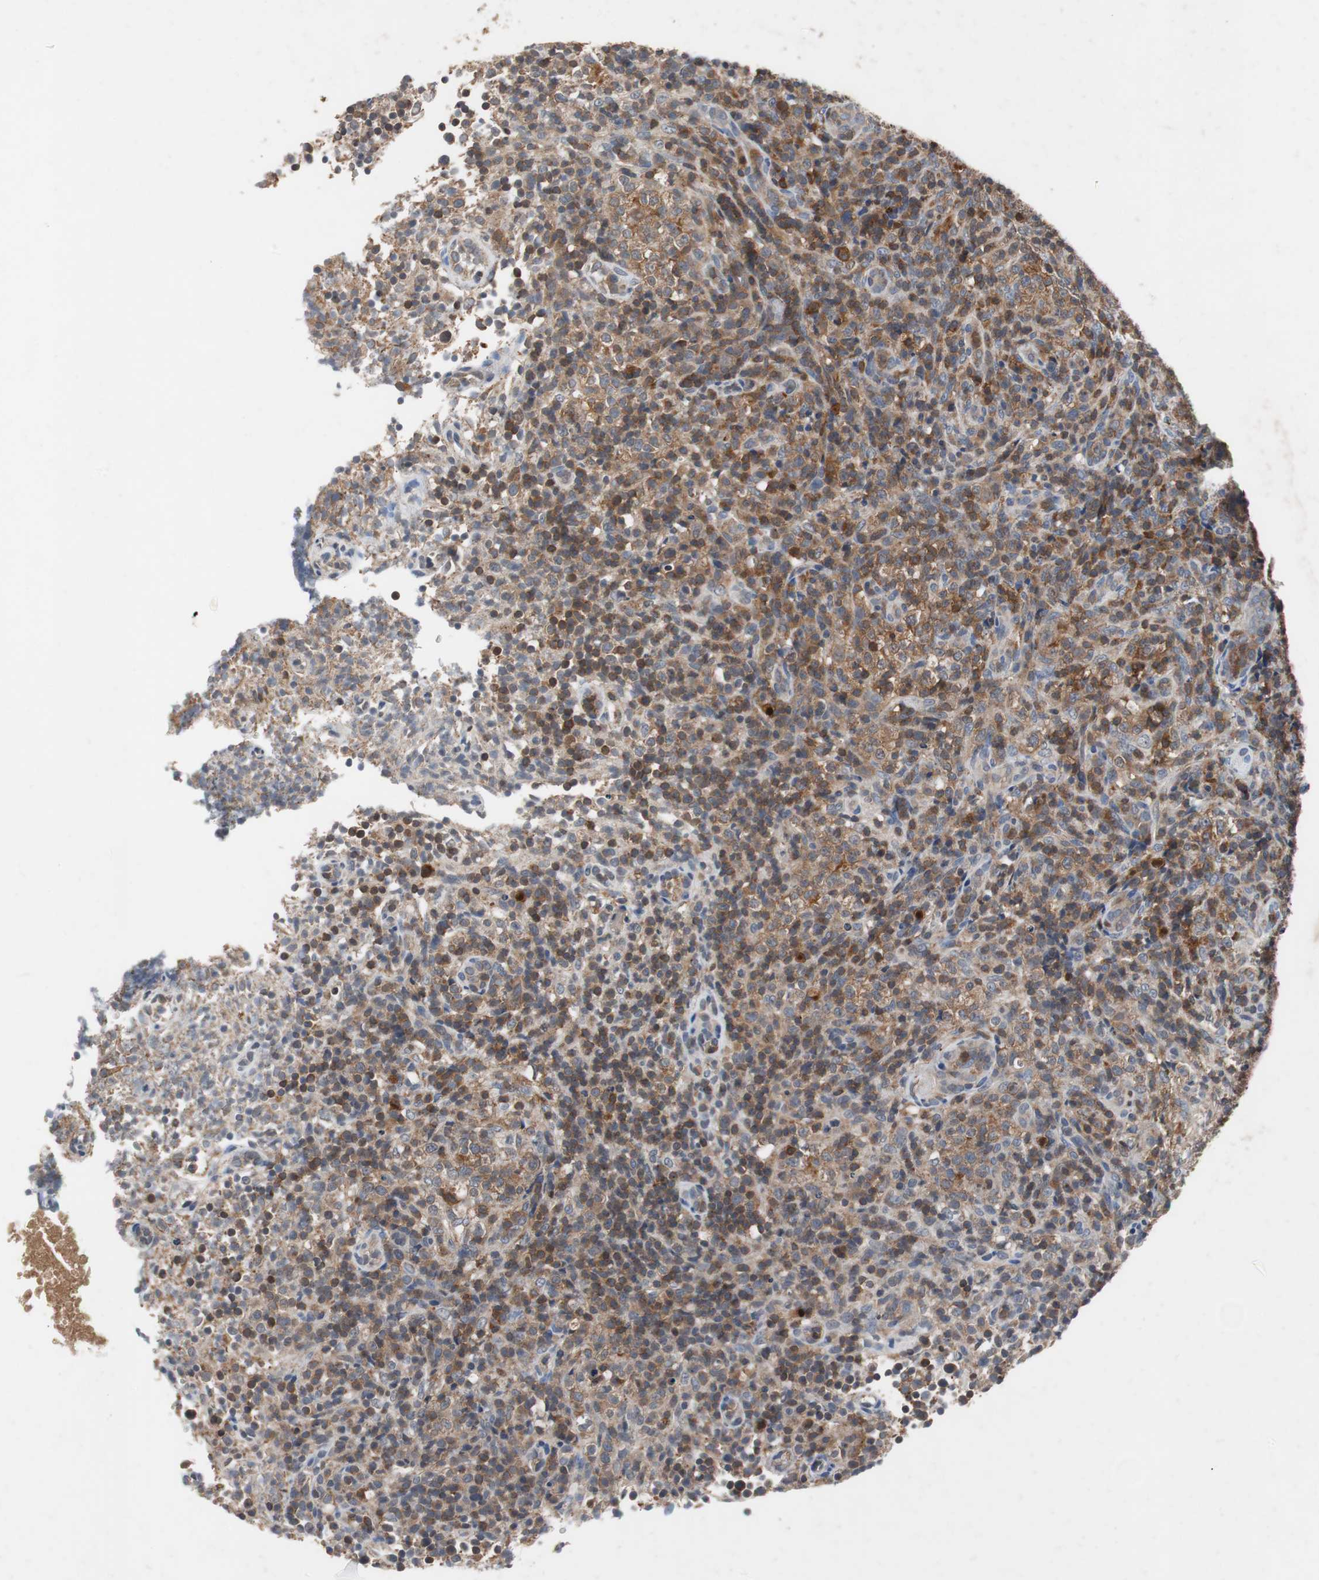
{"staining": {"intensity": "moderate", "quantity": "25%-75%", "location": "cytoplasmic/membranous"}, "tissue": "lymphoma", "cell_type": "Tumor cells", "image_type": "cancer", "snomed": [{"axis": "morphology", "description": "Malignant lymphoma, non-Hodgkin's type, High grade"}, {"axis": "topography", "description": "Lymph node"}], "caption": "Tumor cells exhibit medium levels of moderate cytoplasmic/membranous expression in approximately 25%-75% of cells in lymphoma.", "gene": "CALB2", "patient": {"sex": "female", "age": 76}}